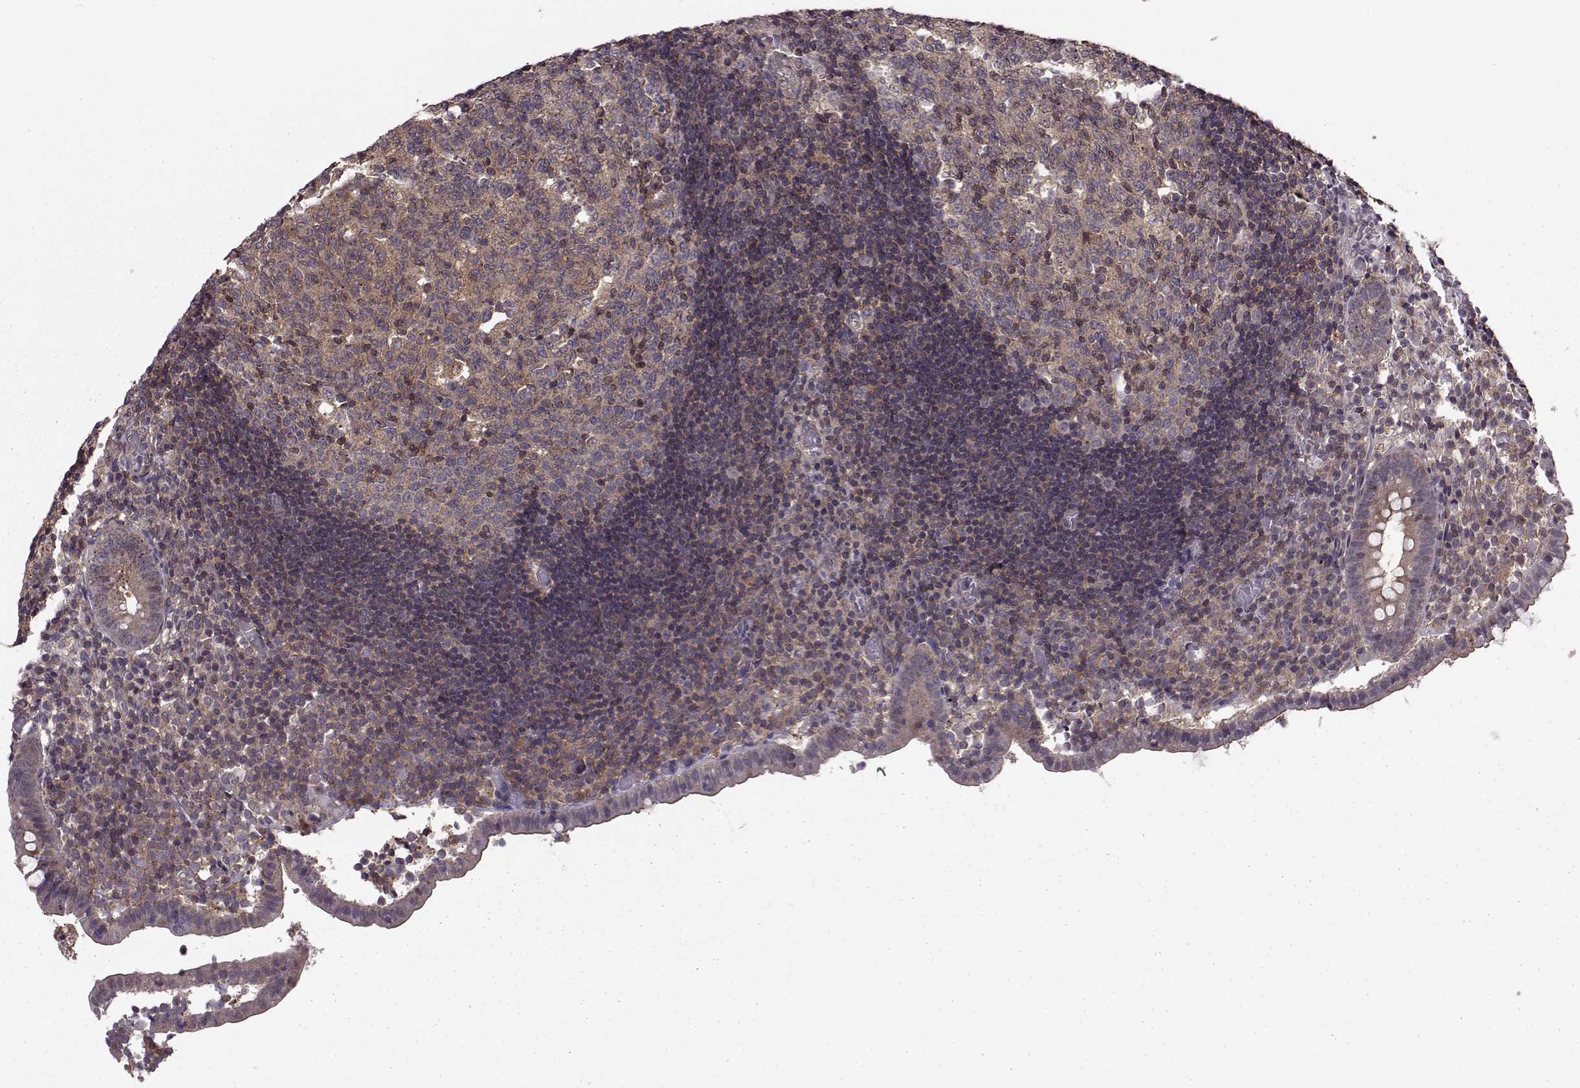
{"staining": {"intensity": "strong", "quantity": ">75%", "location": "cytoplasmic/membranous"}, "tissue": "appendix", "cell_type": "Glandular cells", "image_type": "normal", "snomed": [{"axis": "morphology", "description": "Normal tissue, NOS"}, {"axis": "topography", "description": "Appendix"}], "caption": "Immunohistochemistry micrograph of unremarkable human appendix stained for a protein (brown), which reveals high levels of strong cytoplasmic/membranous expression in approximately >75% of glandular cells.", "gene": "FNIP2", "patient": {"sex": "female", "age": 32}}